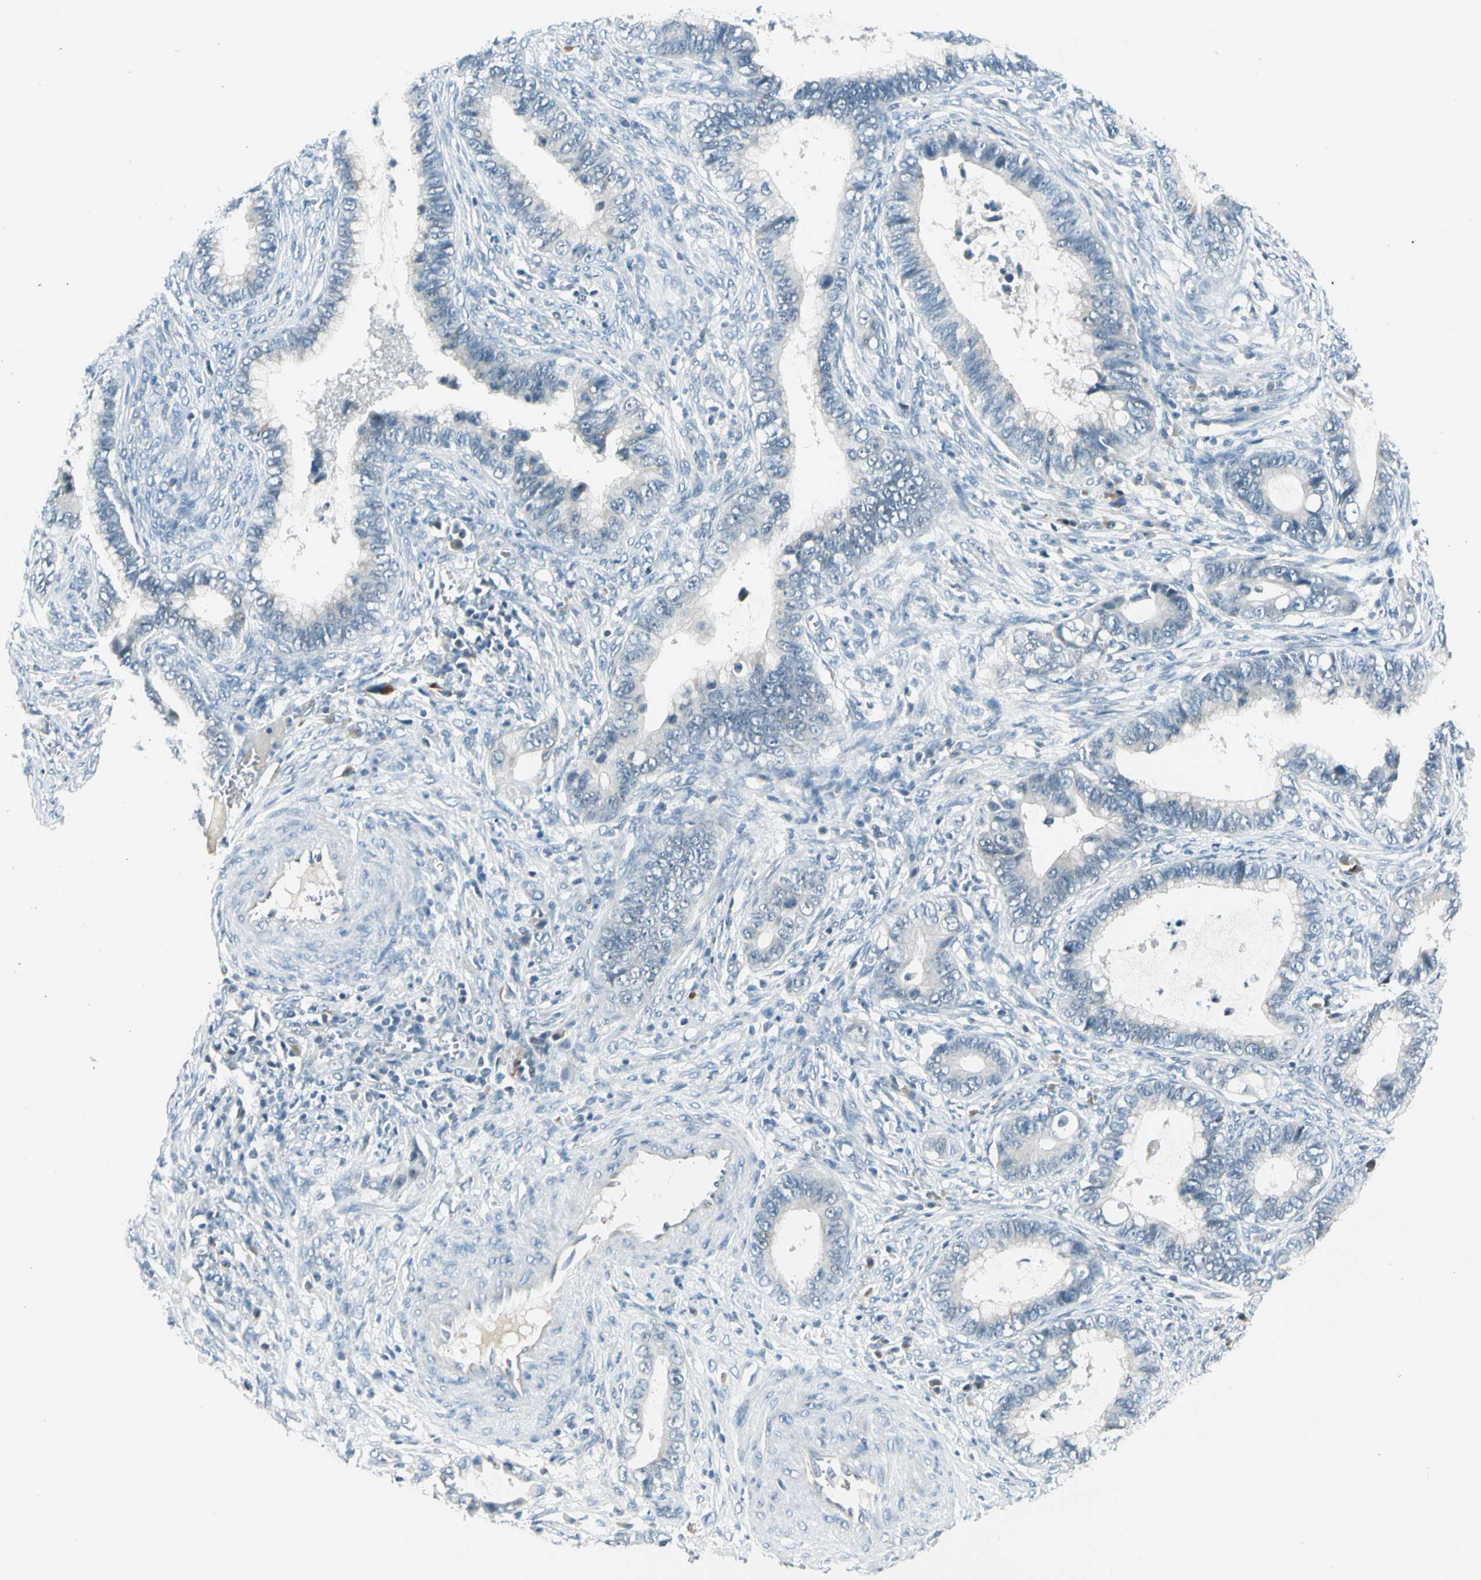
{"staining": {"intensity": "negative", "quantity": "none", "location": "none"}, "tissue": "cervical cancer", "cell_type": "Tumor cells", "image_type": "cancer", "snomed": [{"axis": "morphology", "description": "Adenocarcinoma, NOS"}, {"axis": "topography", "description": "Cervix"}], "caption": "High magnification brightfield microscopy of cervical cancer stained with DAB (brown) and counterstained with hematoxylin (blue): tumor cells show no significant staining.", "gene": "ZSCAN1", "patient": {"sex": "female", "age": 44}}